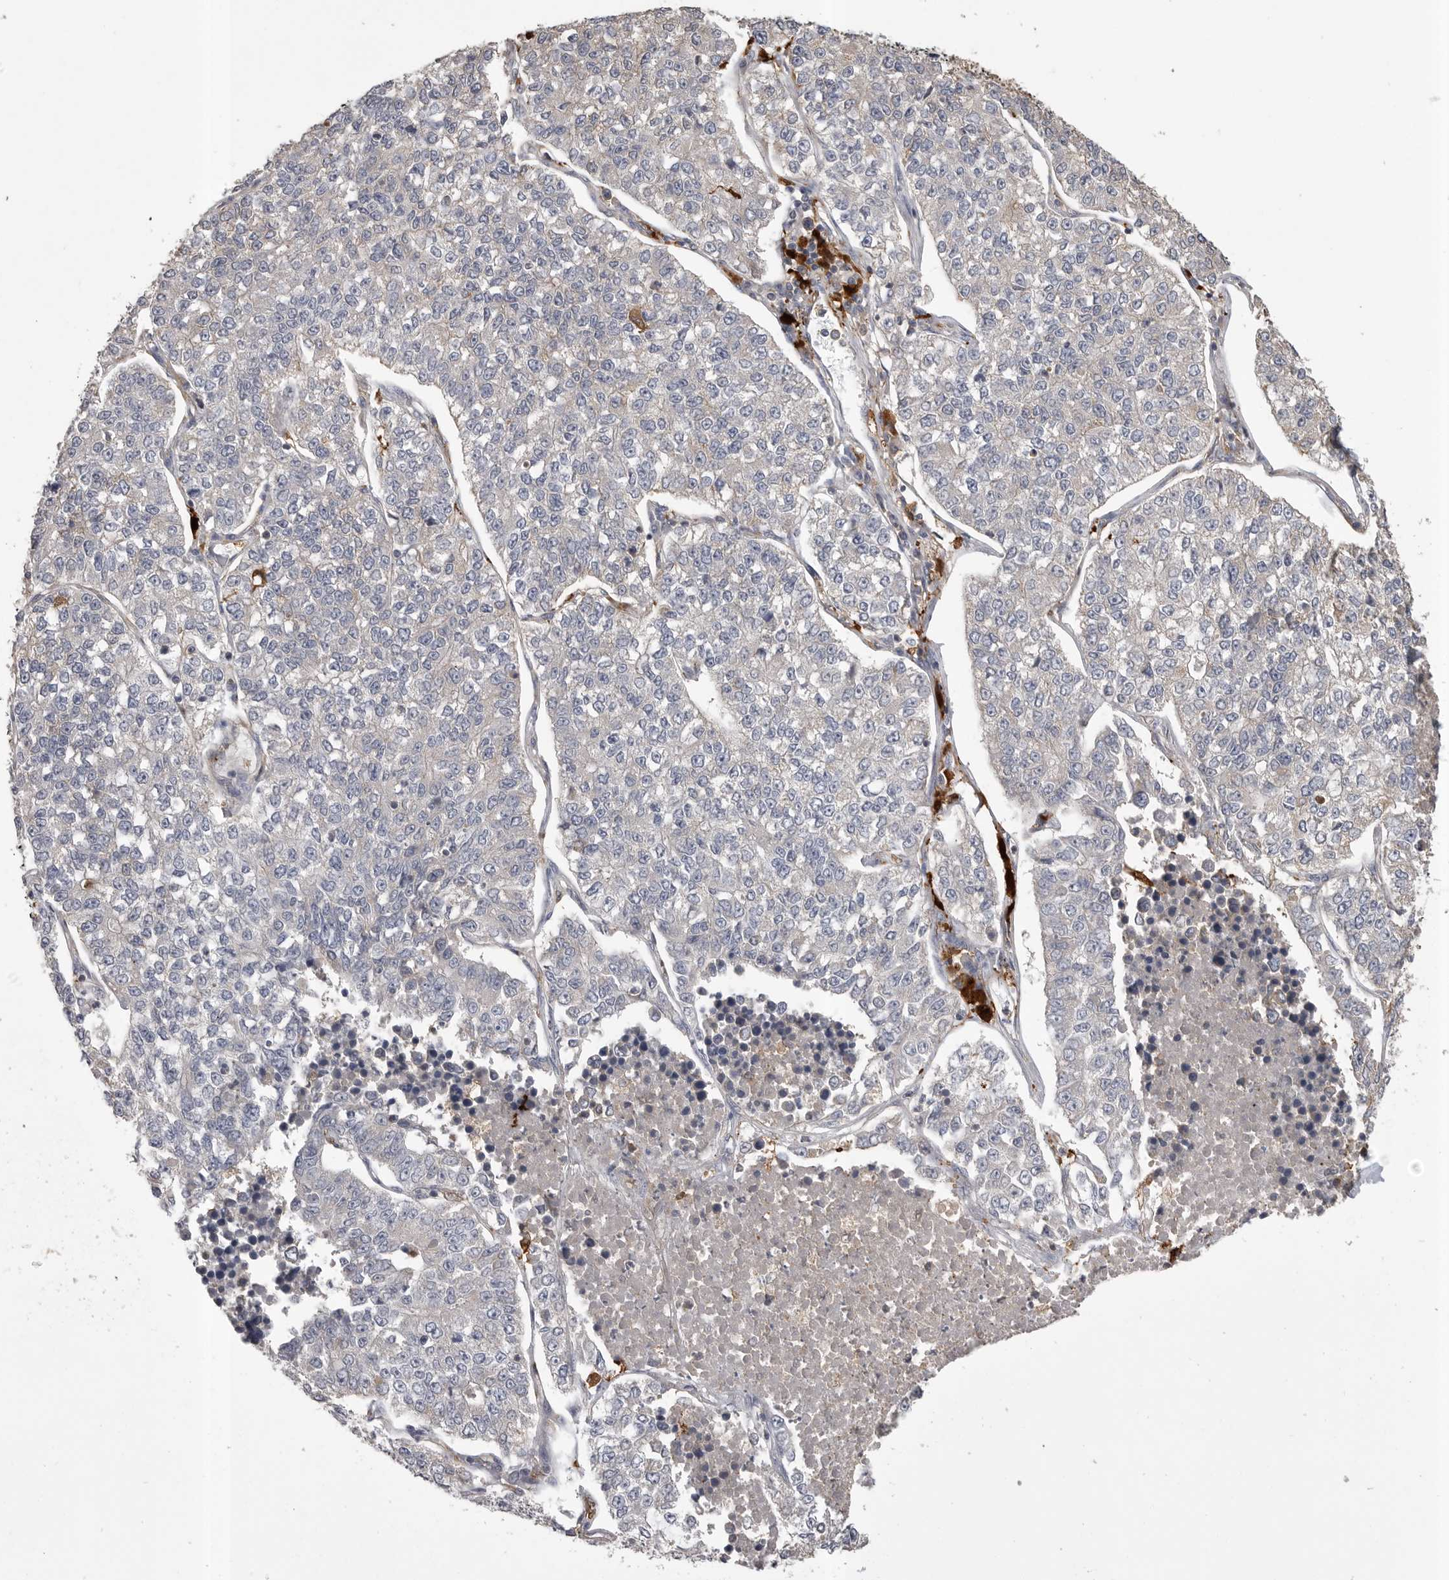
{"staining": {"intensity": "negative", "quantity": "none", "location": "none"}, "tissue": "lung cancer", "cell_type": "Tumor cells", "image_type": "cancer", "snomed": [{"axis": "morphology", "description": "Adenocarcinoma, NOS"}, {"axis": "topography", "description": "Lung"}], "caption": "There is no significant expression in tumor cells of lung adenocarcinoma. The staining is performed using DAB (3,3'-diaminobenzidine) brown chromogen with nuclei counter-stained in using hematoxylin.", "gene": "CMTM6", "patient": {"sex": "male", "age": 49}}